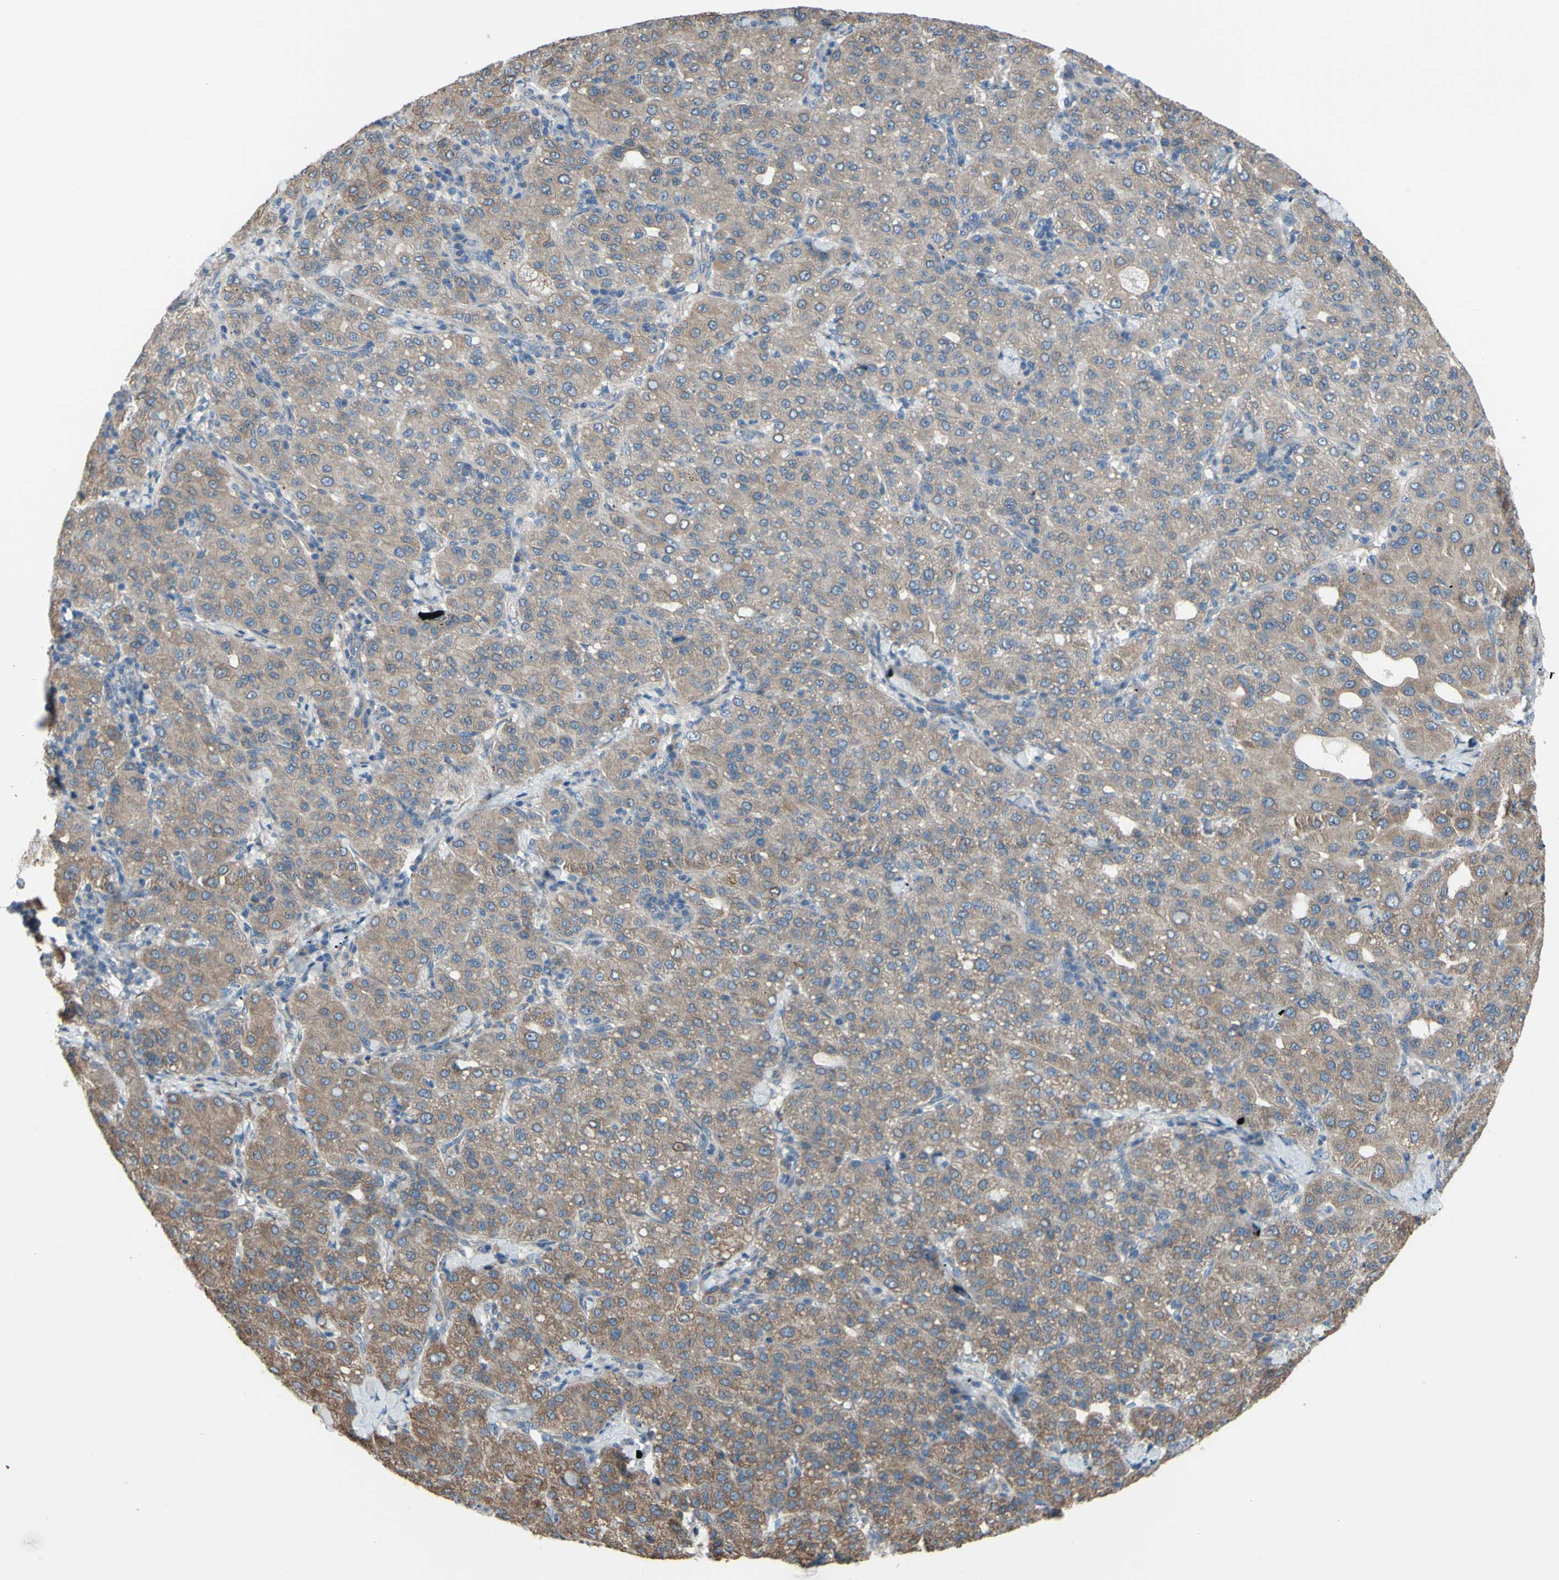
{"staining": {"intensity": "moderate", "quantity": ">75%", "location": "cytoplasmic/membranous"}, "tissue": "liver cancer", "cell_type": "Tumor cells", "image_type": "cancer", "snomed": [{"axis": "morphology", "description": "Carcinoma, Hepatocellular, NOS"}, {"axis": "topography", "description": "Liver"}], "caption": "Immunohistochemistry (DAB) staining of human liver cancer (hepatocellular carcinoma) exhibits moderate cytoplasmic/membranous protein staining in approximately >75% of tumor cells.", "gene": "GRAMD2B", "patient": {"sex": "male", "age": 65}}